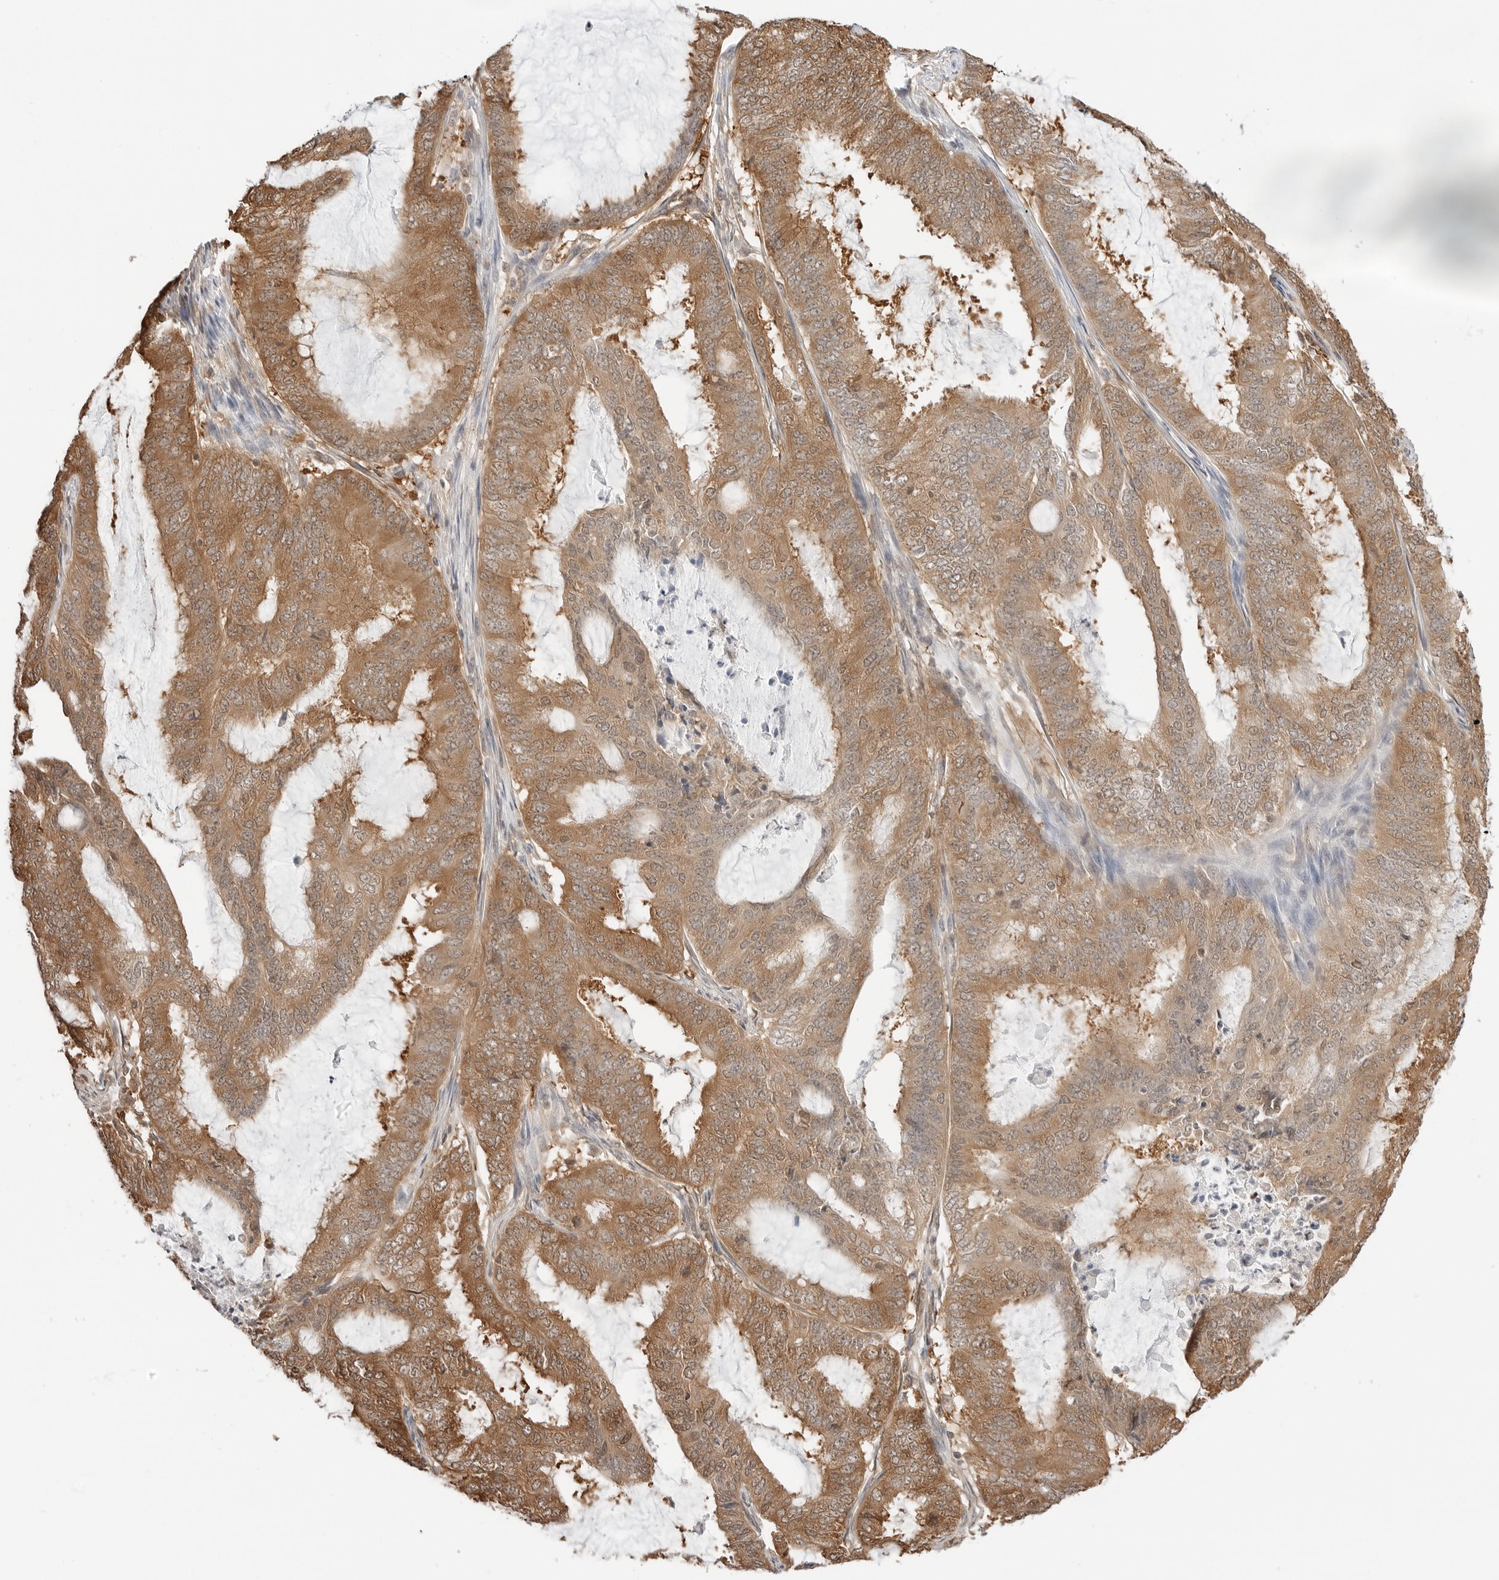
{"staining": {"intensity": "moderate", "quantity": ">75%", "location": "cytoplasmic/membranous"}, "tissue": "endometrial cancer", "cell_type": "Tumor cells", "image_type": "cancer", "snomed": [{"axis": "morphology", "description": "Adenocarcinoma, NOS"}, {"axis": "topography", "description": "Endometrium"}], "caption": "DAB immunohistochemical staining of endometrial cancer (adenocarcinoma) exhibits moderate cytoplasmic/membranous protein expression in about >75% of tumor cells.", "gene": "NUDC", "patient": {"sex": "female", "age": 51}}